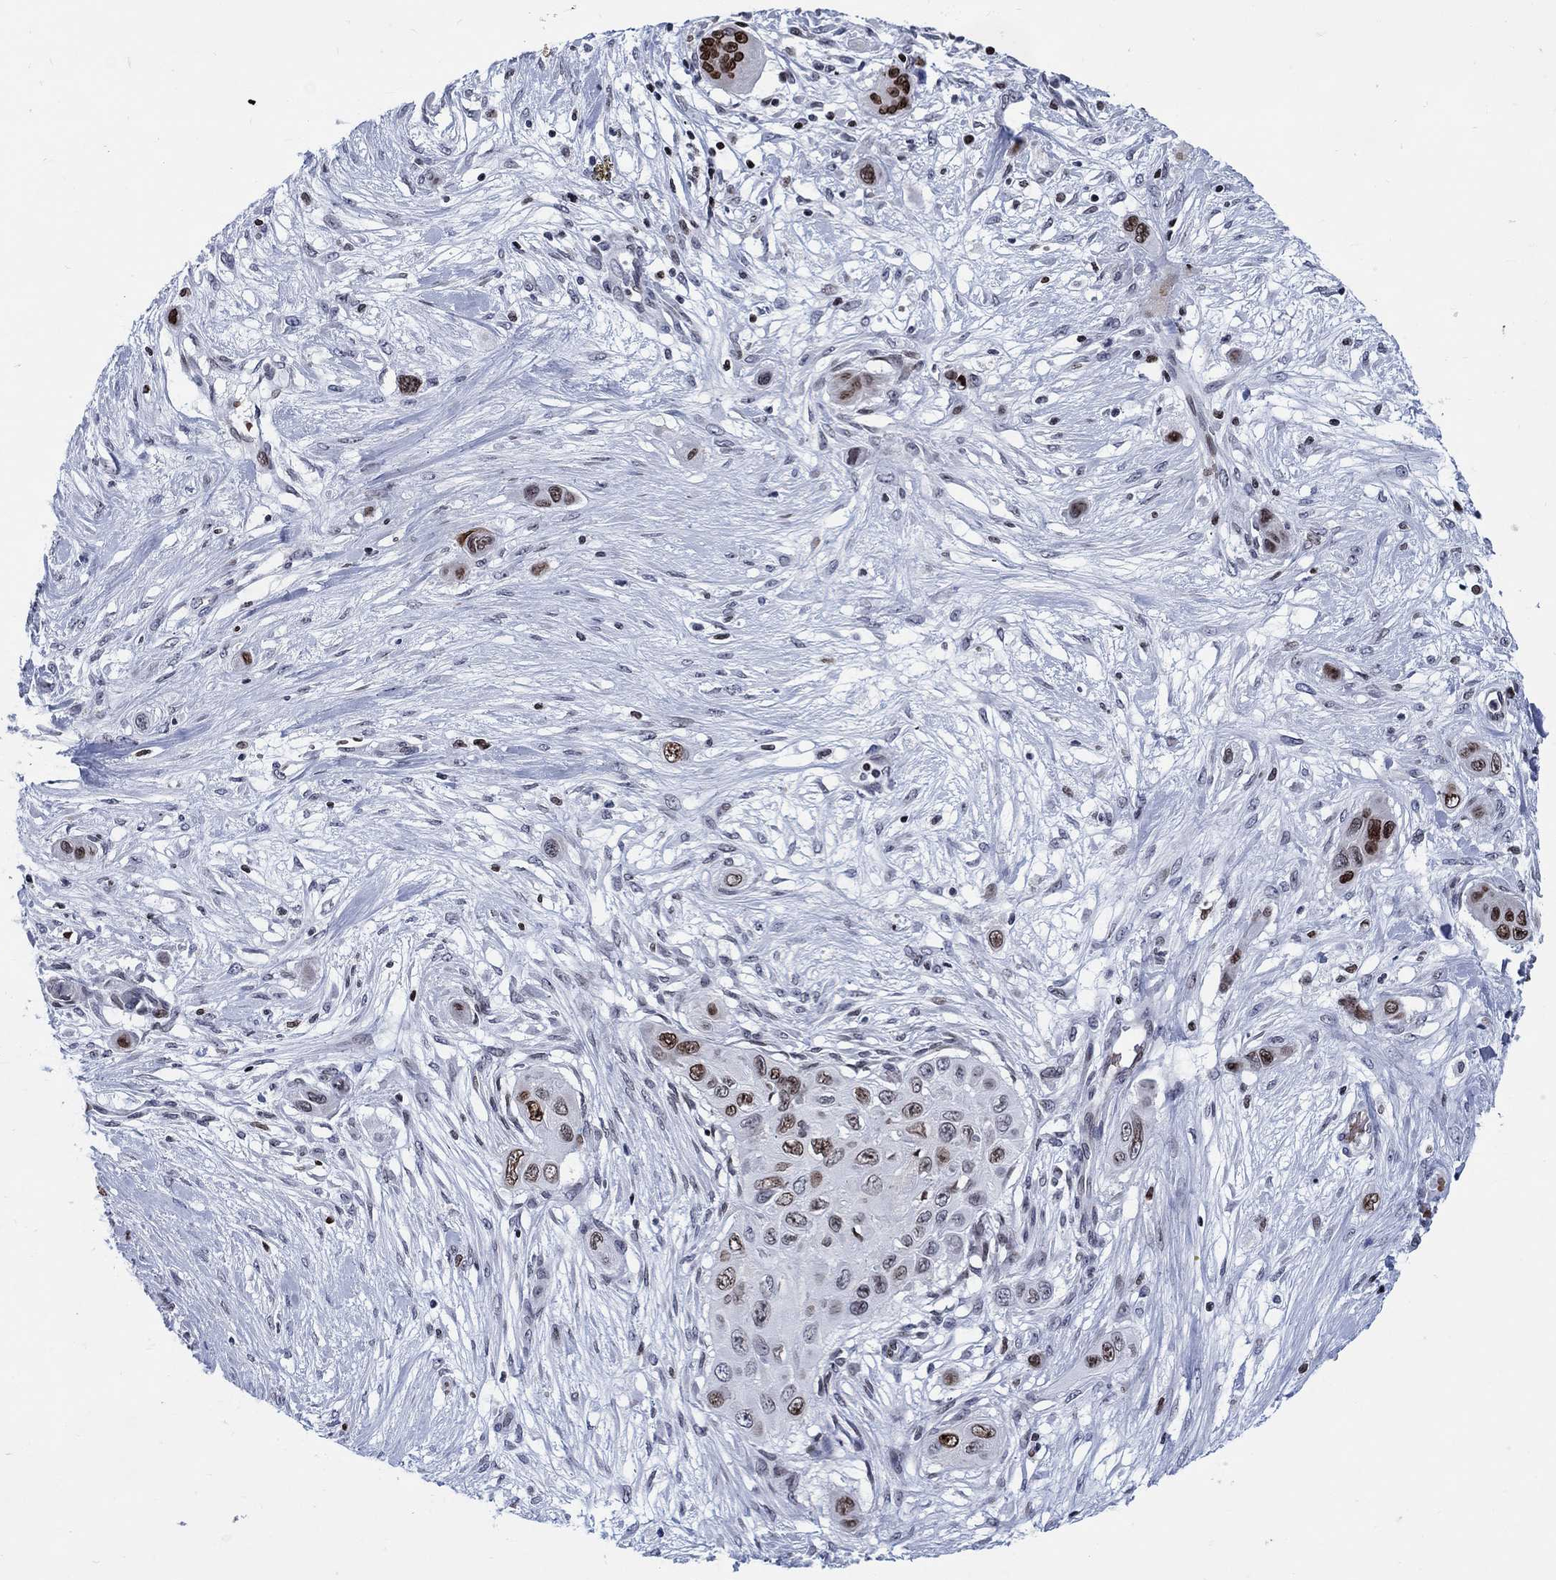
{"staining": {"intensity": "strong", "quantity": "25%-75%", "location": "nuclear"}, "tissue": "skin cancer", "cell_type": "Tumor cells", "image_type": "cancer", "snomed": [{"axis": "morphology", "description": "Squamous cell carcinoma, NOS"}, {"axis": "topography", "description": "Skin"}], "caption": "Strong nuclear expression is present in approximately 25%-75% of tumor cells in skin cancer (squamous cell carcinoma).", "gene": "HMGA1", "patient": {"sex": "male", "age": 79}}